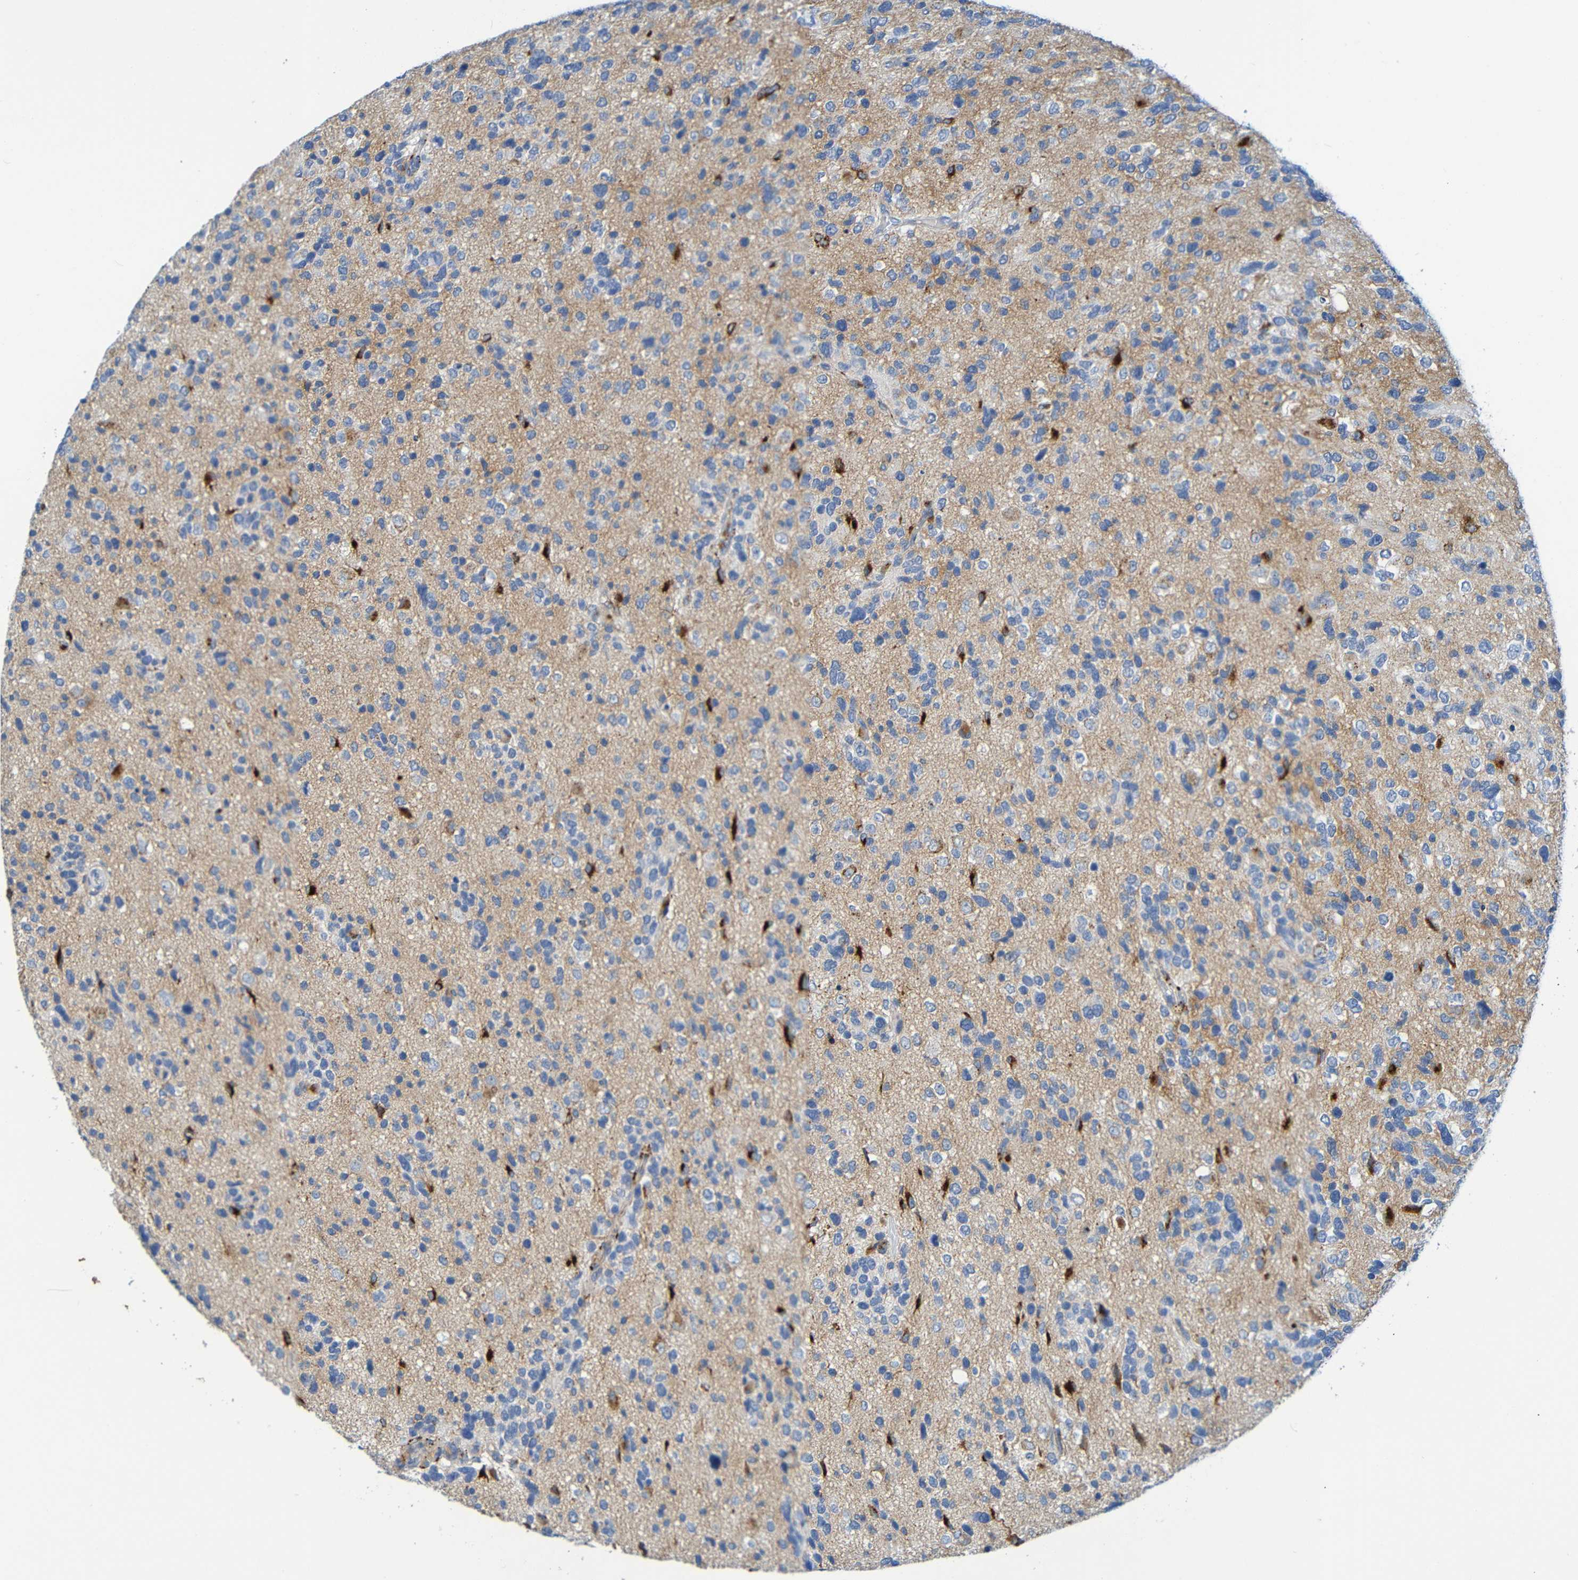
{"staining": {"intensity": "strong", "quantity": "<25%", "location": "cytoplasmic/membranous"}, "tissue": "glioma", "cell_type": "Tumor cells", "image_type": "cancer", "snomed": [{"axis": "morphology", "description": "Glioma, malignant, High grade"}, {"axis": "topography", "description": "Brain"}], "caption": "Immunohistochemistry (IHC) micrograph of neoplastic tissue: human malignant high-grade glioma stained using immunohistochemistry (IHC) shows medium levels of strong protein expression localized specifically in the cytoplasmic/membranous of tumor cells, appearing as a cytoplasmic/membranous brown color.", "gene": "IL10", "patient": {"sex": "female", "age": 58}}